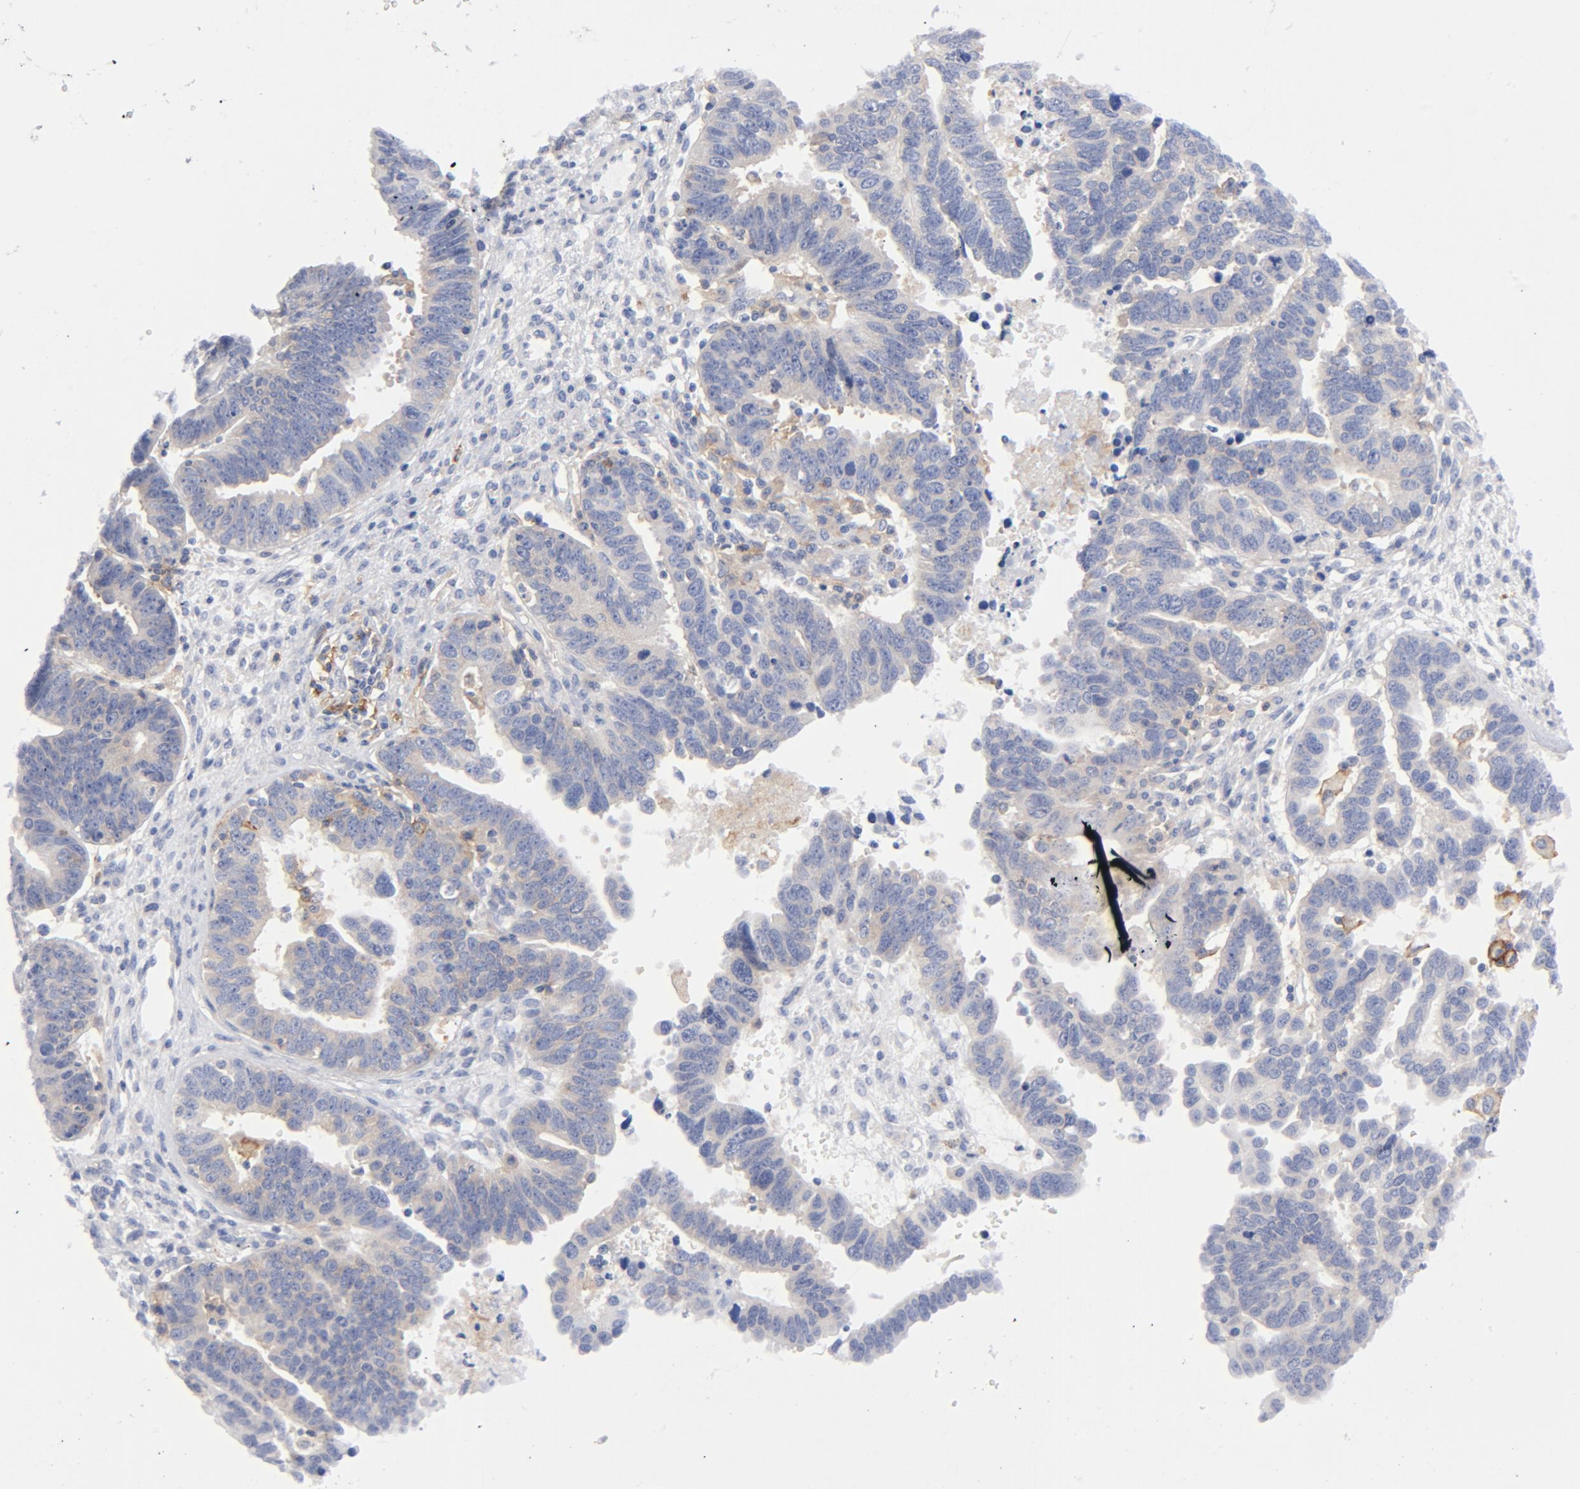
{"staining": {"intensity": "negative", "quantity": "none", "location": "none"}, "tissue": "ovarian cancer", "cell_type": "Tumor cells", "image_type": "cancer", "snomed": [{"axis": "morphology", "description": "Carcinoma, endometroid"}, {"axis": "morphology", "description": "Cystadenocarcinoma, serous, NOS"}, {"axis": "topography", "description": "Ovary"}], "caption": "High magnification brightfield microscopy of ovarian endometroid carcinoma stained with DAB (3,3'-diaminobenzidine) (brown) and counterstained with hematoxylin (blue): tumor cells show no significant expression.", "gene": "CD86", "patient": {"sex": "female", "age": 45}}